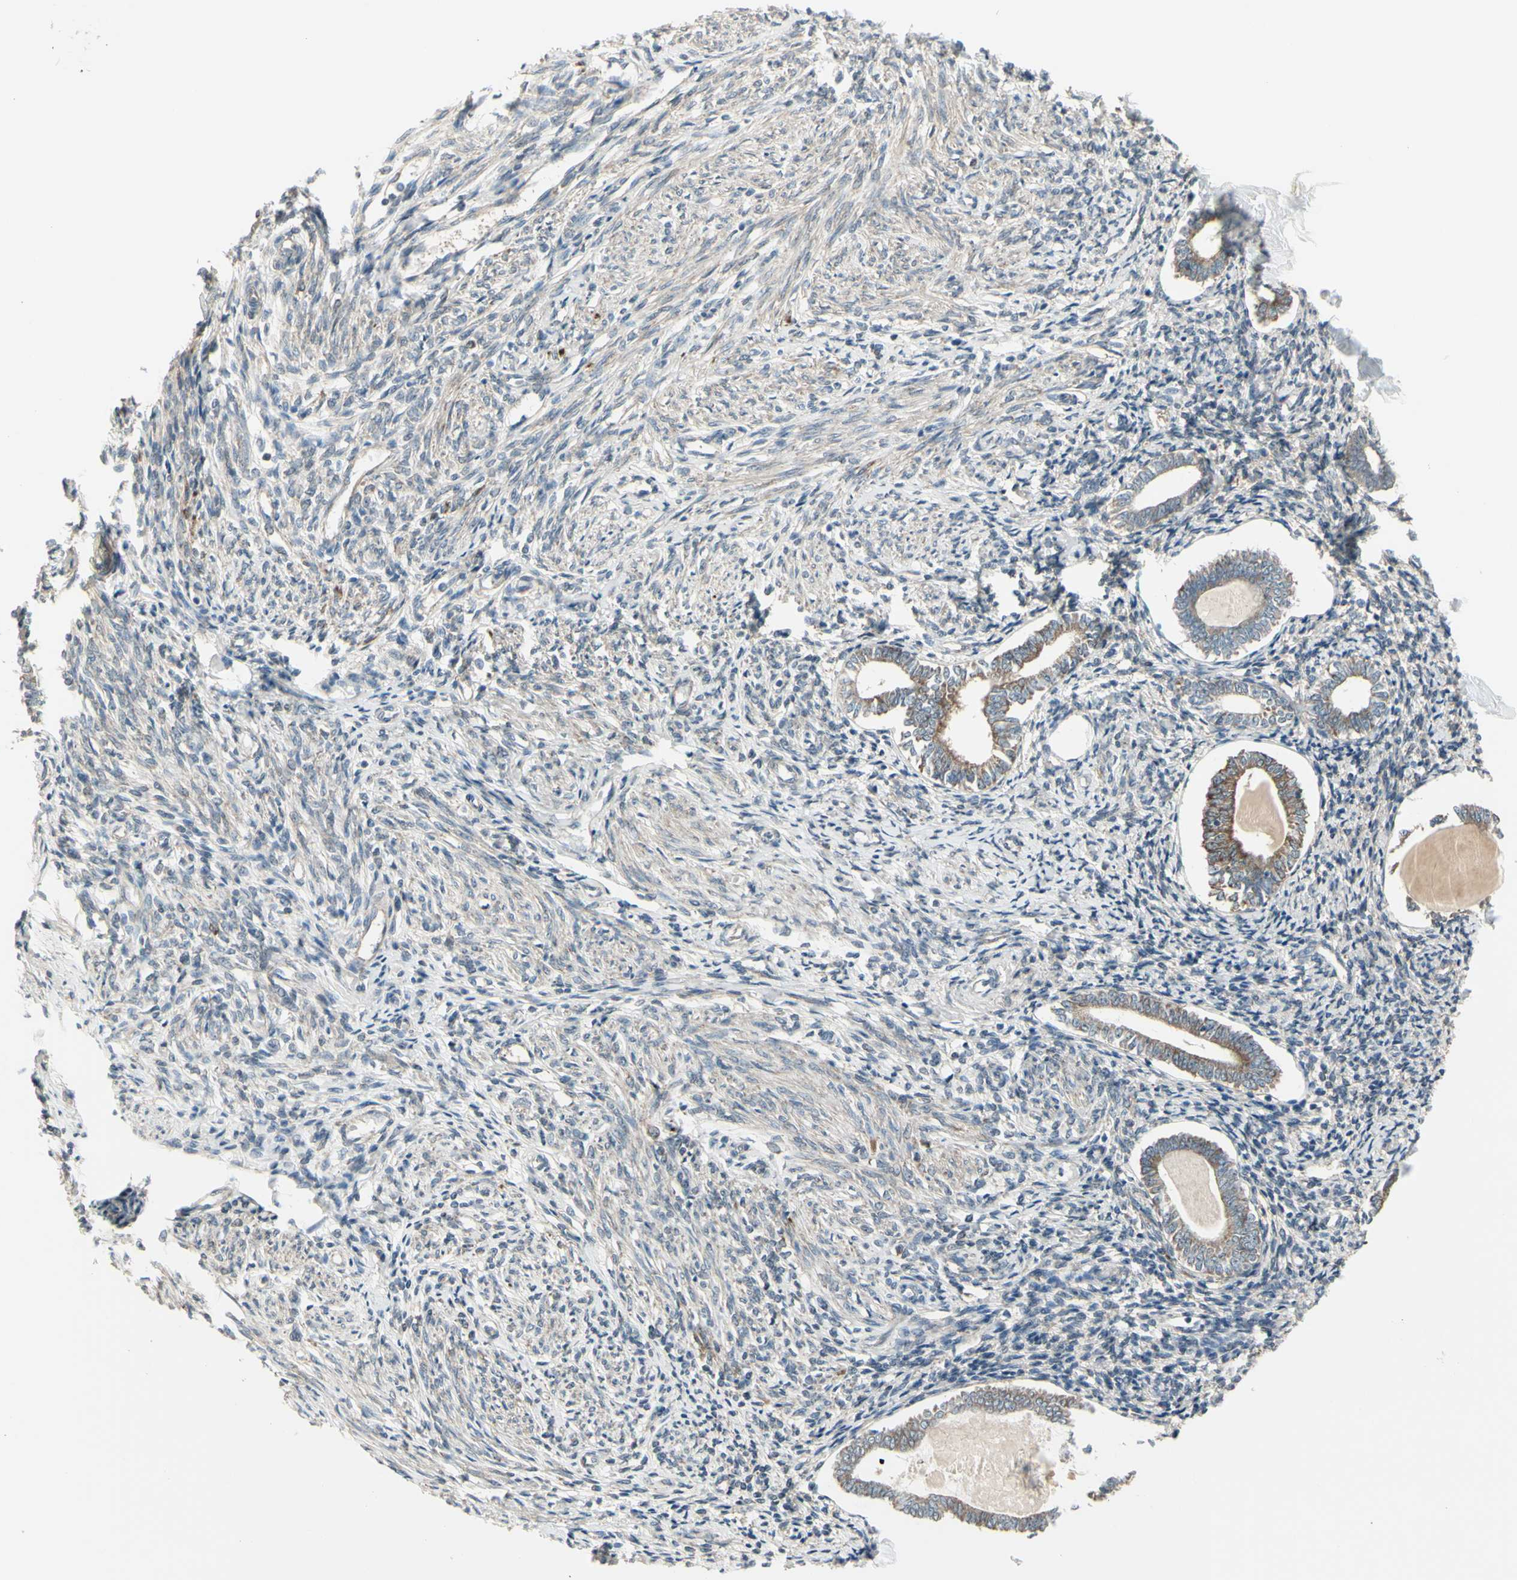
{"staining": {"intensity": "negative", "quantity": "none", "location": "none"}, "tissue": "endometrium", "cell_type": "Cells in endometrial stroma", "image_type": "normal", "snomed": [{"axis": "morphology", "description": "Normal tissue, NOS"}, {"axis": "topography", "description": "Endometrium"}], "caption": "This is an immunohistochemistry (IHC) micrograph of unremarkable human endometrium. There is no staining in cells in endometrial stroma.", "gene": "NAXD", "patient": {"sex": "female", "age": 71}}